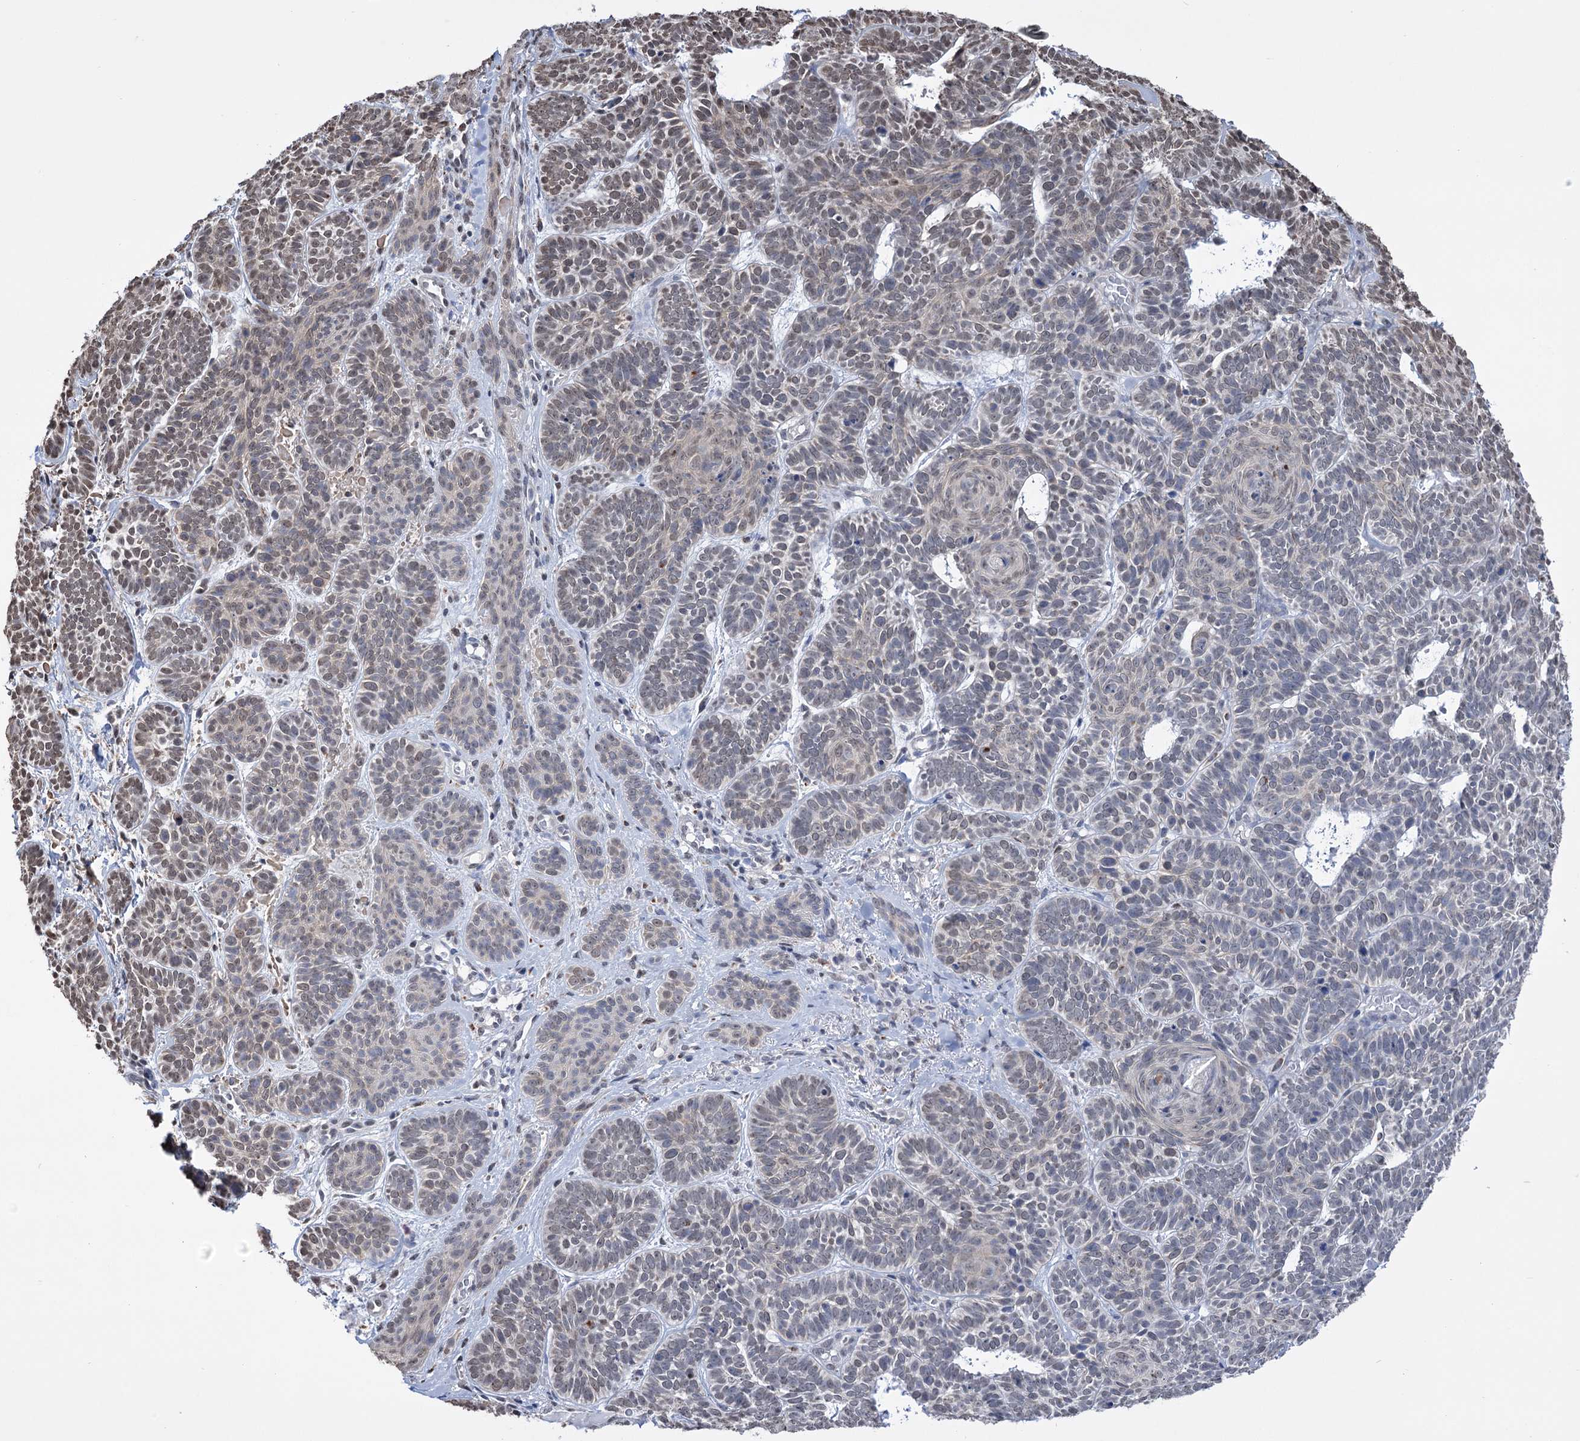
{"staining": {"intensity": "weak", "quantity": "25%-75%", "location": "nuclear"}, "tissue": "skin cancer", "cell_type": "Tumor cells", "image_type": "cancer", "snomed": [{"axis": "morphology", "description": "Basal cell carcinoma"}, {"axis": "topography", "description": "Skin"}], "caption": "A photomicrograph showing weak nuclear expression in about 25%-75% of tumor cells in skin basal cell carcinoma, as visualized by brown immunohistochemical staining.", "gene": "ABHD10", "patient": {"sex": "male", "age": 85}}